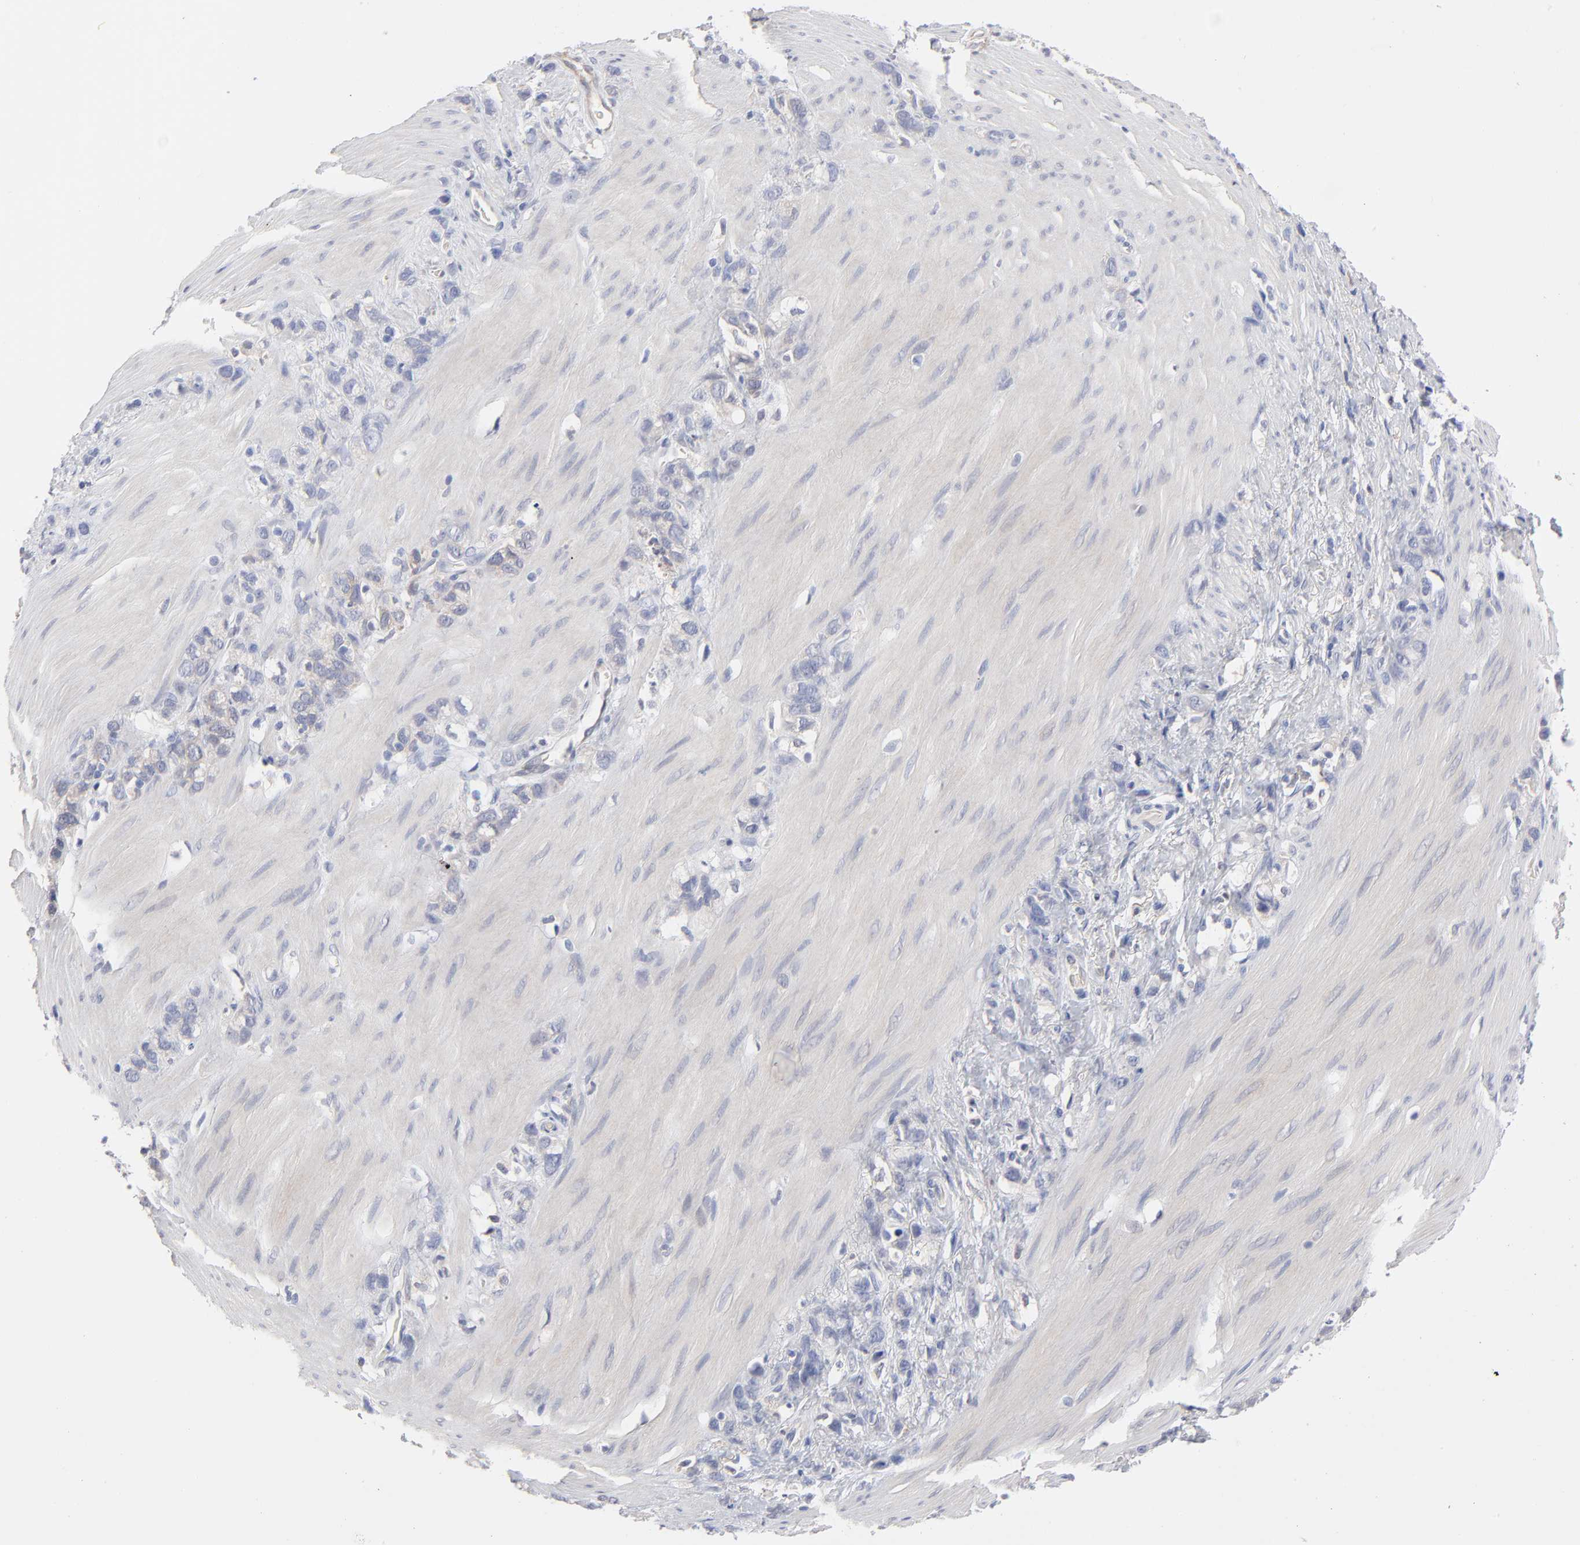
{"staining": {"intensity": "negative", "quantity": "none", "location": "none"}, "tissue": "stomach cancer", "cell_type": "Tumor cells", "image_type": "cancer", "snomed": [{"axis": "morphology", "description": "Normal tissue, NOS"}, {"axis": "morphology", "description": "Adenocarcinoma, NOS"}, {"axis": "morphology", "description": "Adenocarcinoma, High grade"}, {"axis": "topography", "description": "Stomach, upper"}, {"axis": "topography", "description": "Stomach"}], "caption": "This is an immunohistochemistry (IHC) image of stomach cancer (adenocarcinoma). There is no staining in tumor cells.", "gene": "ARRB1", "patient": {"sex": "female", "age": 65}}